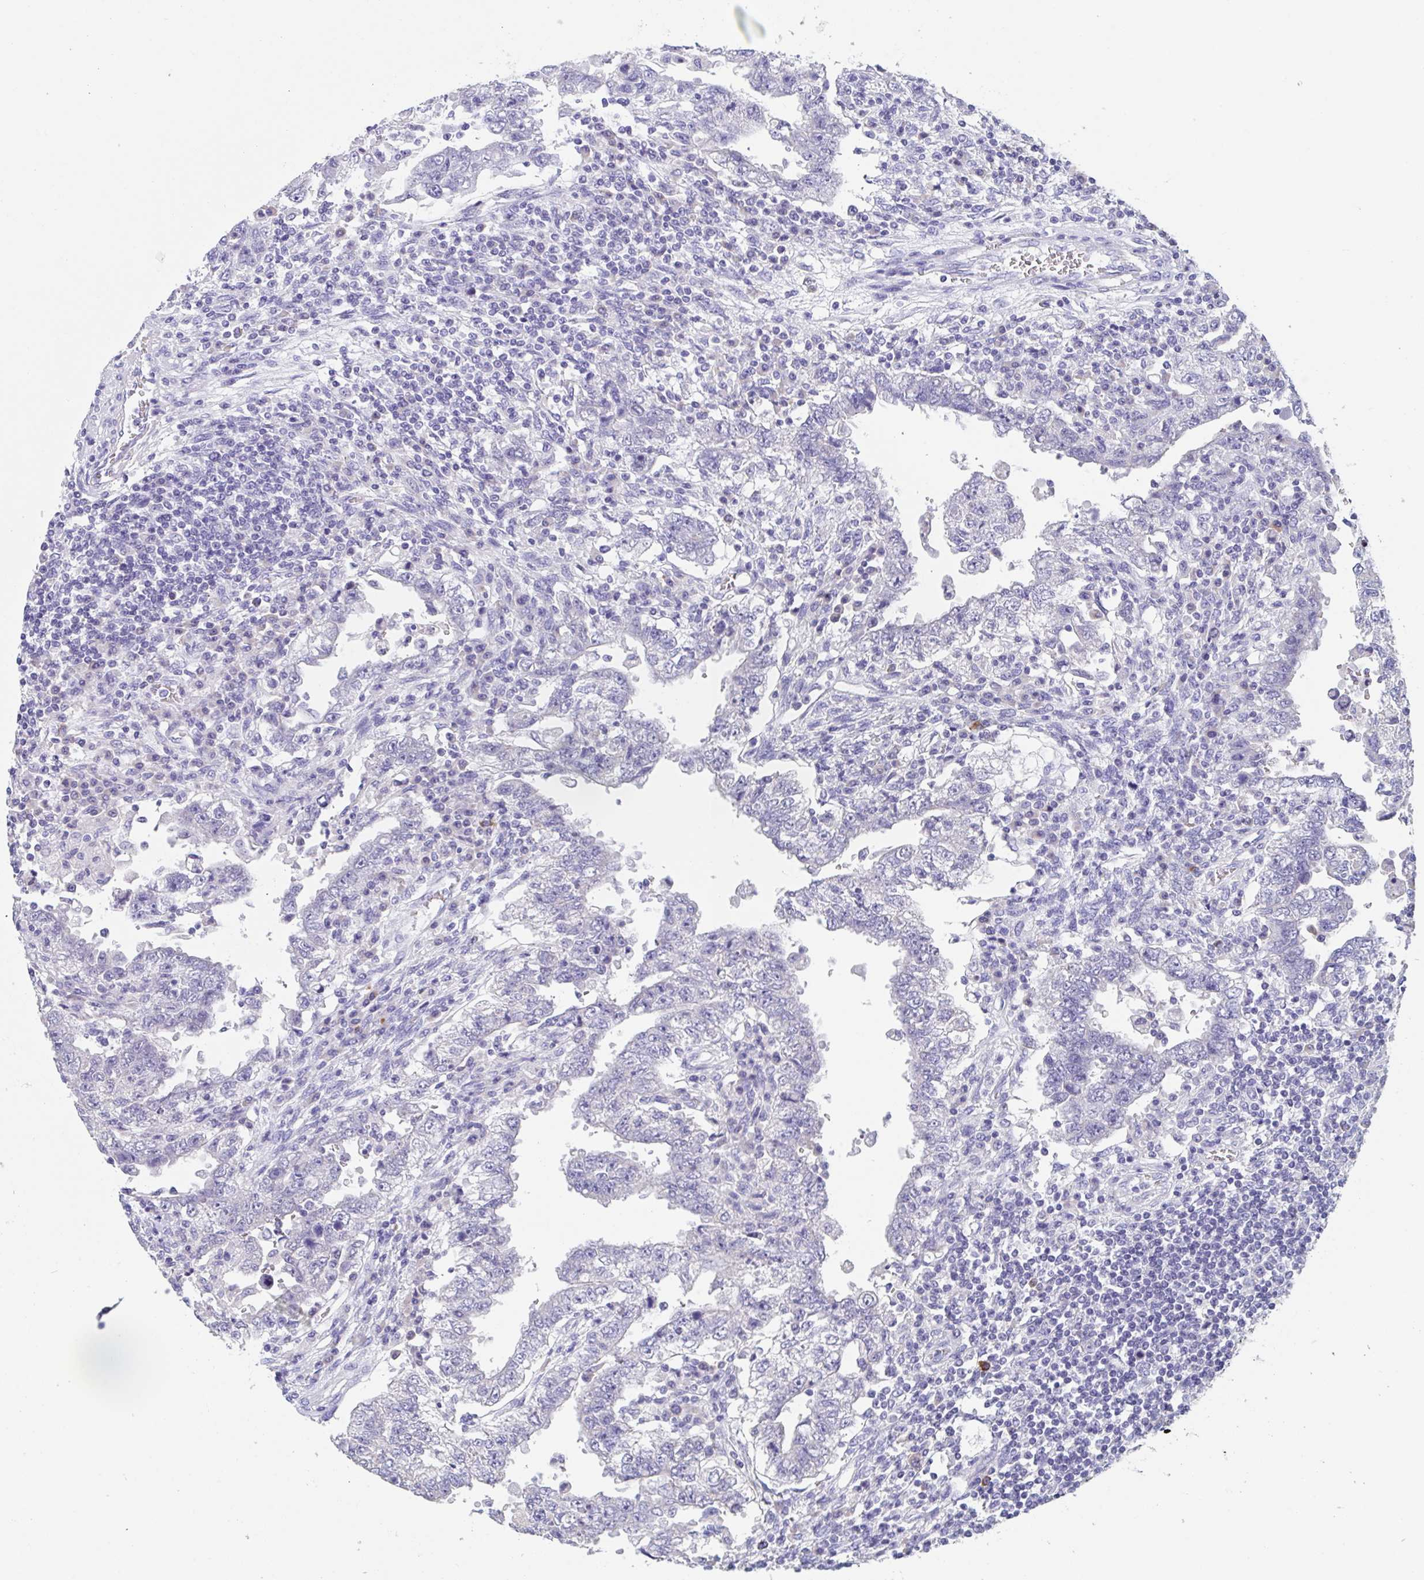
{"staining": {"intensity": "negative", "quantity": "none", "location": "none"}, "tissue": "testis cancer", "cell_type": "Tumor cells", "image_type": "cancer", "snomed": [{"axis": "morphology", "description": "Carcinoma, Embryonal, NOS"}, {"axis": "topography", "description": "Testis"}], "caption": "An IHC image of testis cancer is shown. There is no staining in tumor cells of testis cancer.", "gene": "LRRC58", "patient": {"sex": "male", "age": 26}}